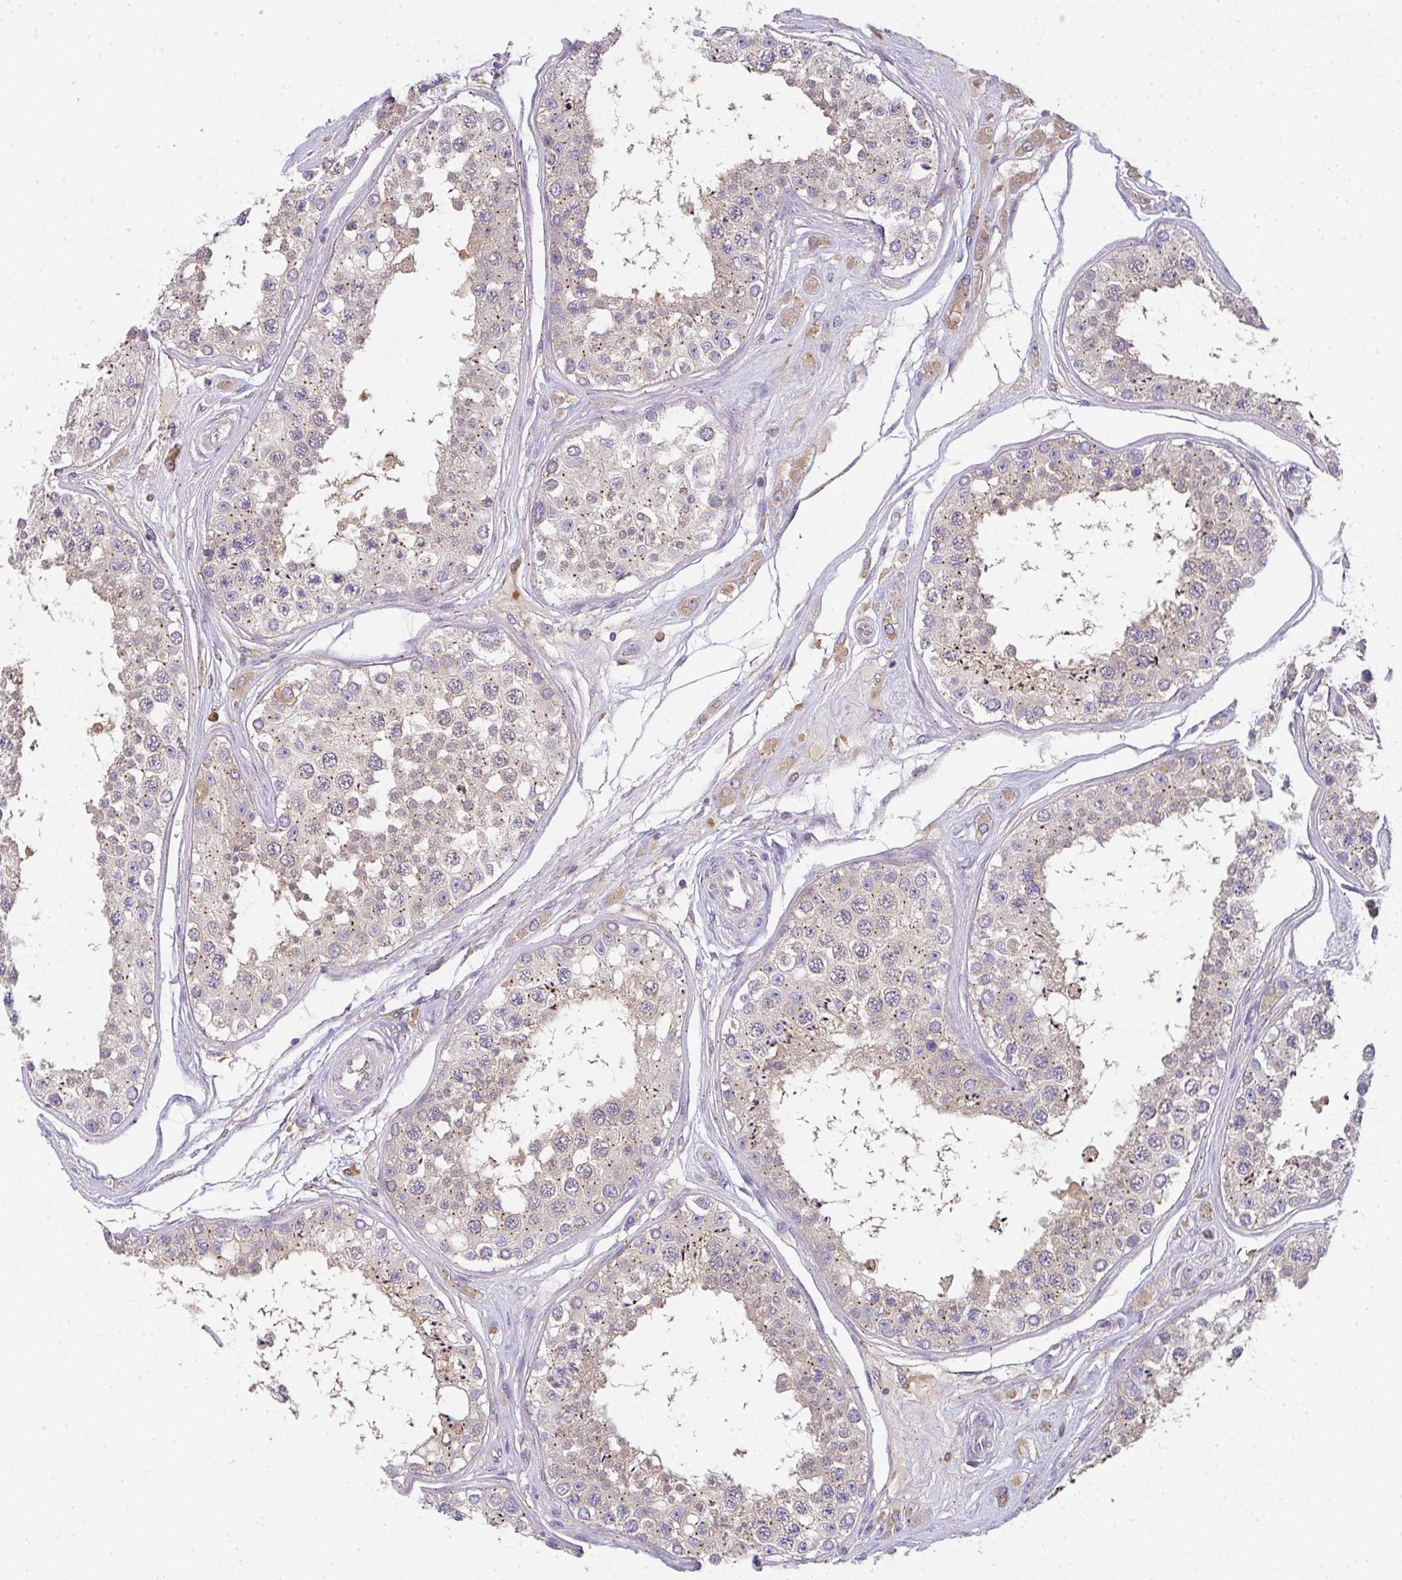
{"staining": {"intensity": "moderate", "quantity": "25%-75%", "location": "cytoplasmic/membranous"}, "tissue": "testis", "cell_type": "Cells in seminiferous ducts", "image_type": "normal", "snomed": [{"axis": "morphology", "description": "Normal tissue, NOS"}, {"axis": "topography", "description": "Testis"}], "caption": "An image of human testis stained for a protein shows moderate cytoplasmic/membranous brown staining in cells in seminiferous ducts. (DAB IHC with brightfield microscopy, high magnification).", "gene": "SNX5", "patient": {"sex": "male", "age": 25}}